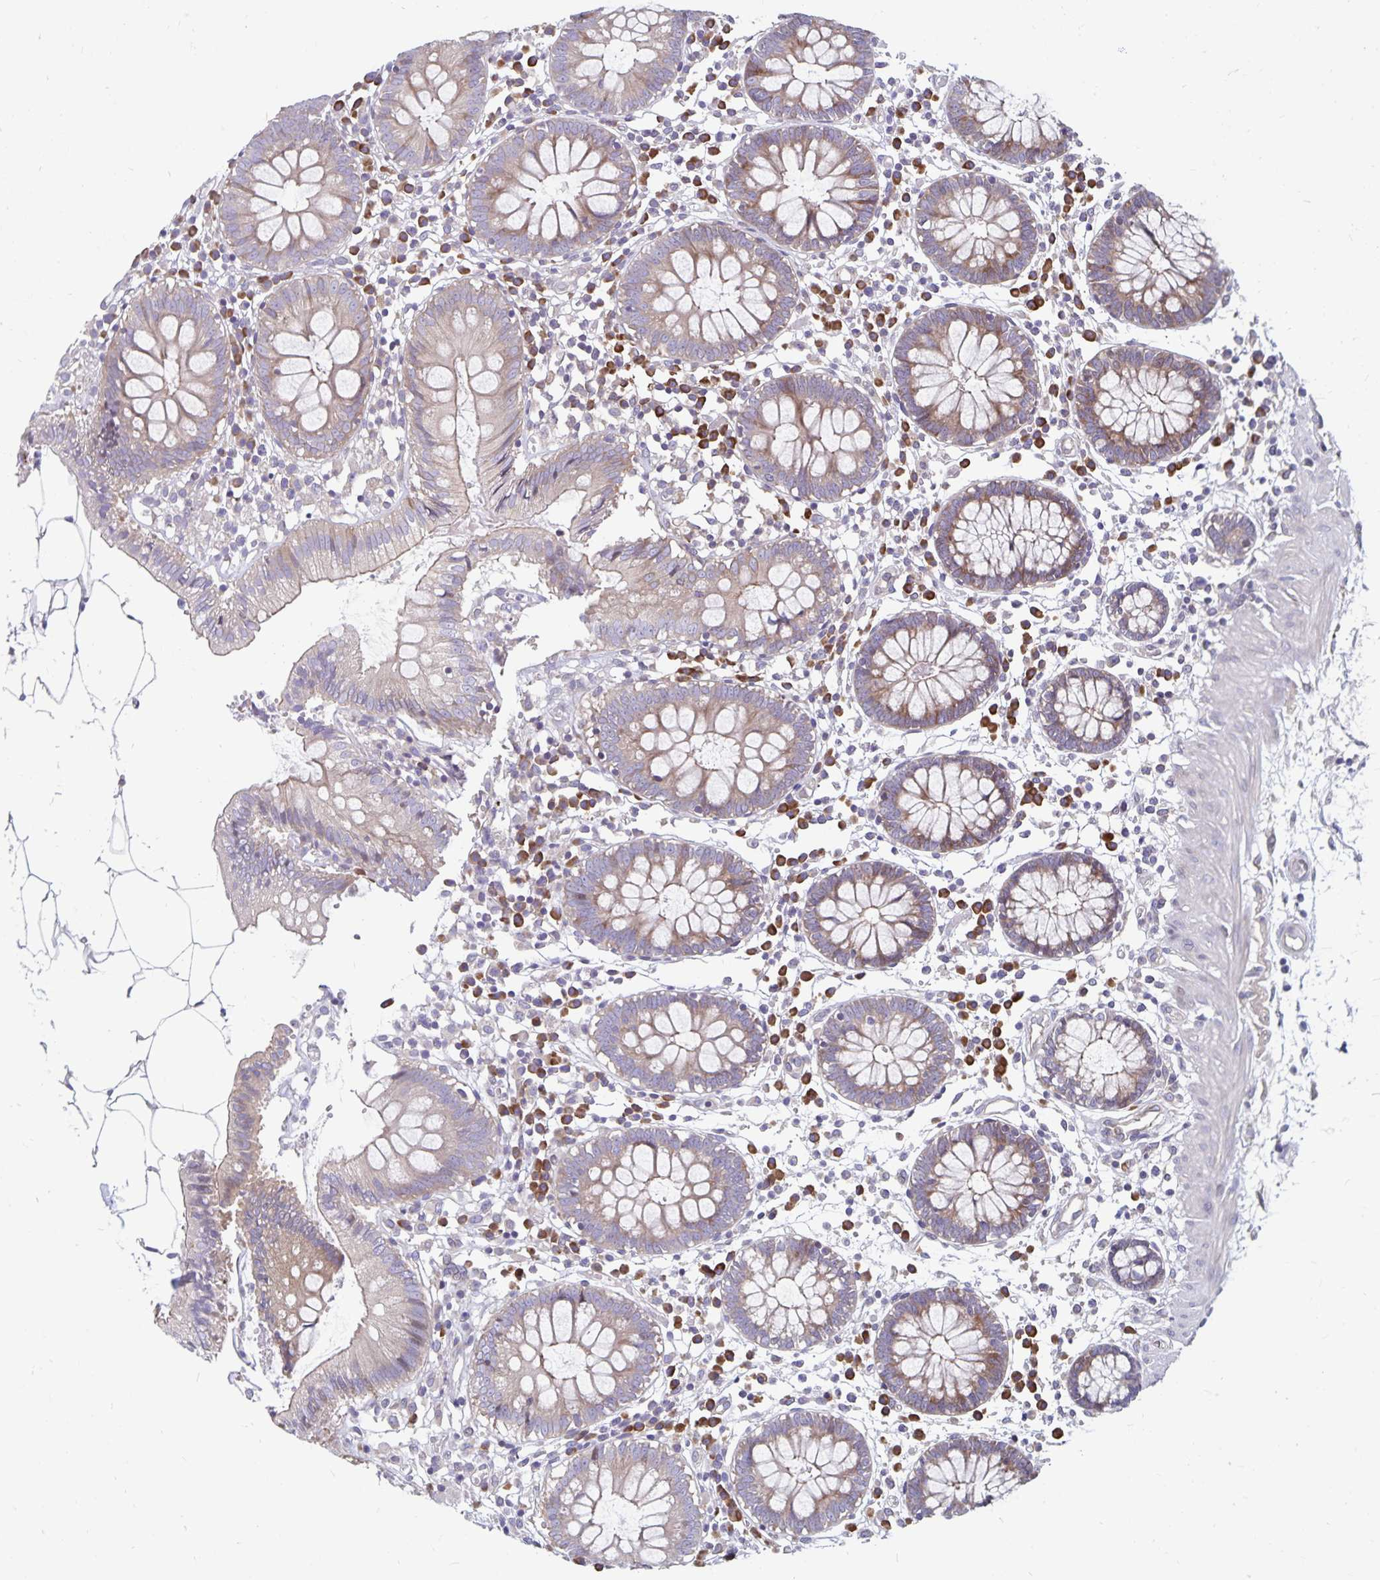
{"staining": {"intensity": "weak", "quantity": "<25%", "location": "cytoplasmic/membranous"}, "tissue": "colon", "cell_type": "Endothelial cells", "image_type": "normal", "snomed": [{"axis": "morphology", "description": "Normal tissue, NOS"}, {"axis": "morphology", "description": "Adenocarcinoma, NOS"}, {"axis": "topography", "description": "Colon"}], "caption": "DAB immunohistochemical staining of unremarkable colon exhibits no significant staining in endothelial cells.", "gene": "SEC62", "patient": {"sex": "male", "age": 83}}